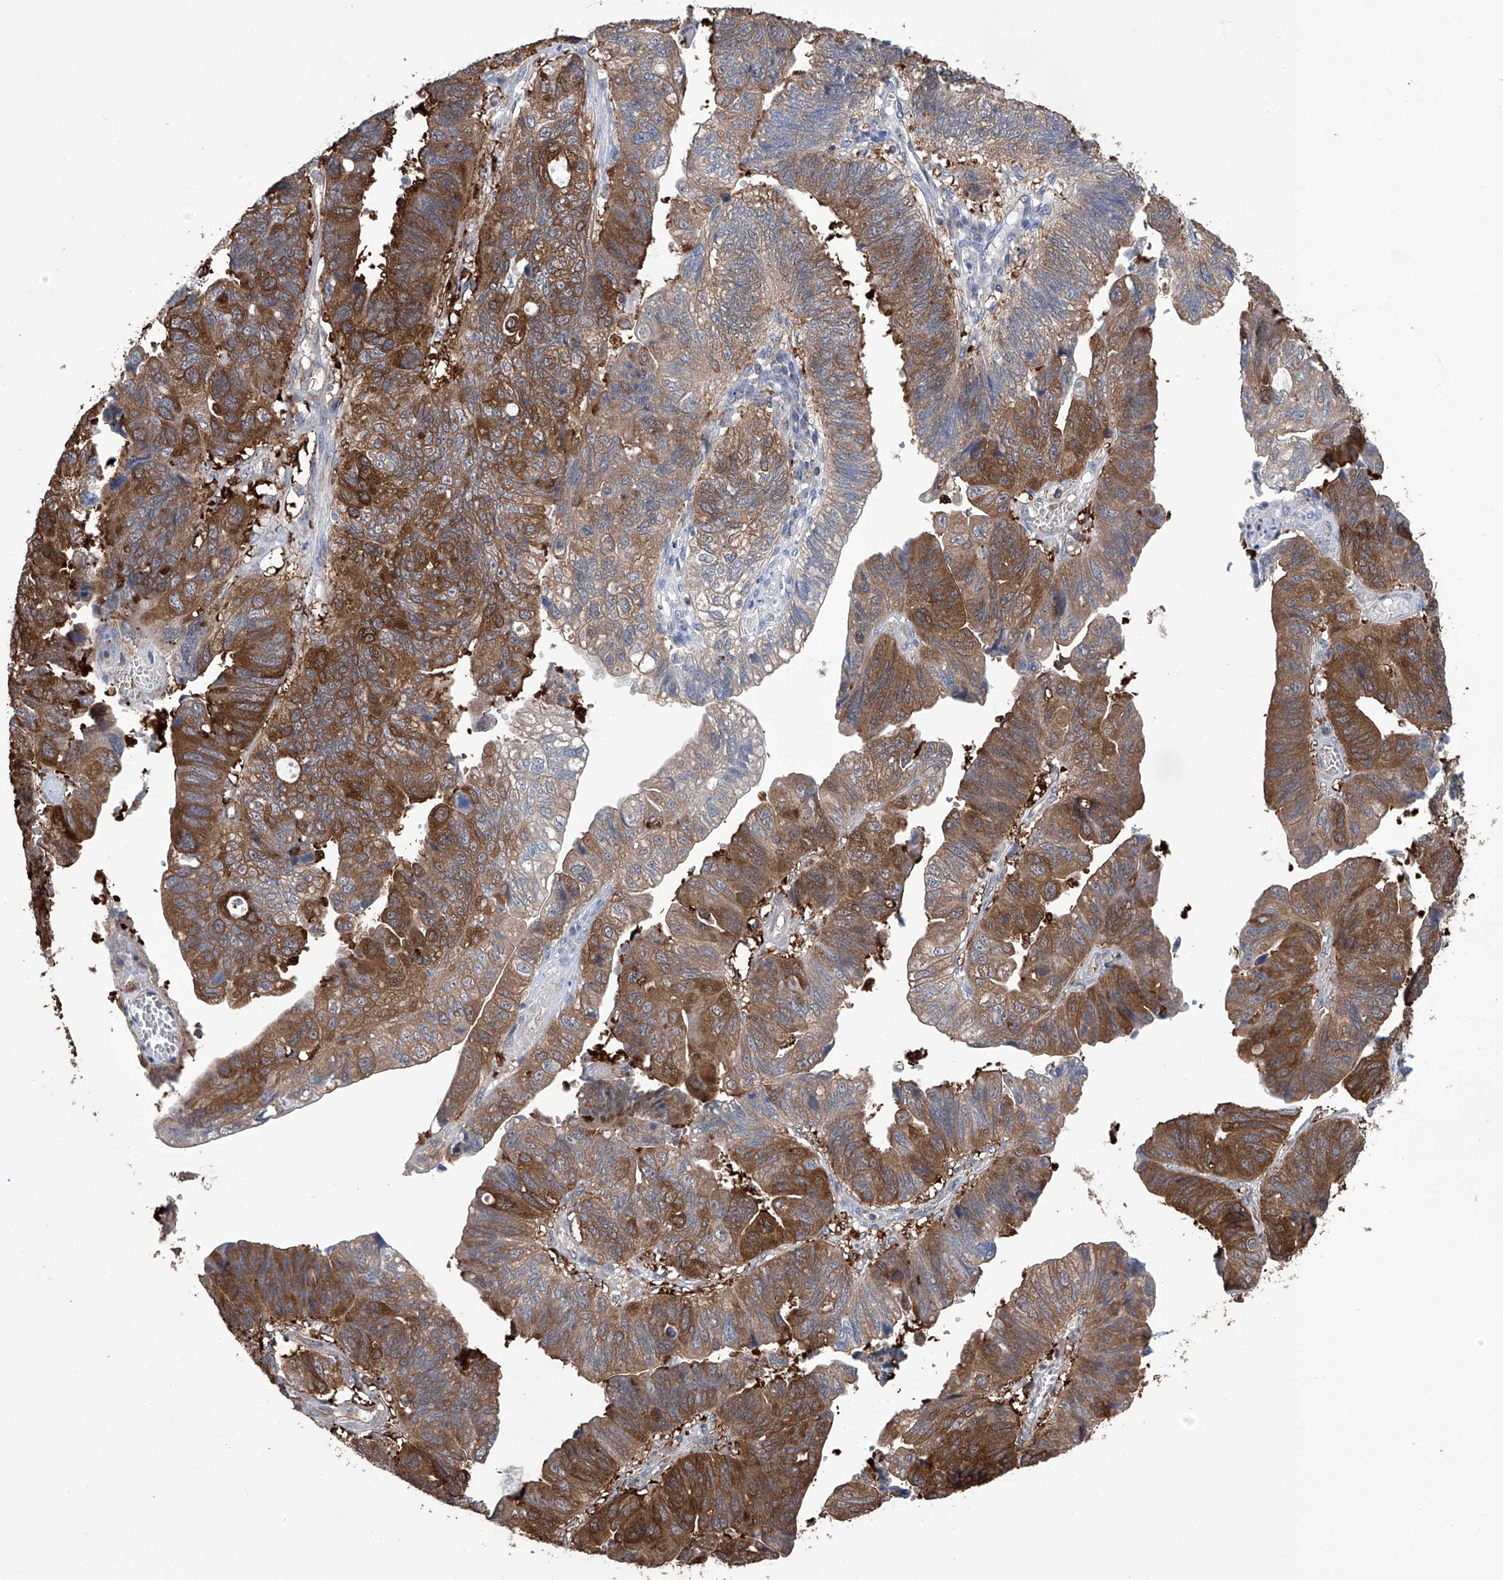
{"staining": {"intensity": "moderate", "quantity": ">75%", "location": "cytoplasmic/membranous"}, "tissue": "stomach cancer", "cell_type": "Tumor cells", "image_type": "cancer", "snomed": [{"axis": "morphology", "description": "Adenocarcinoma, NOS"}, {"axis": "topography", "description": "Stomach"}], "caption": "Protein staining exhibits moderate cytoplasmic/membranous positivity in approximately >75% of tumor cells in stomach adenocarcinoma.", "gene": "NUDT17", "patient": {"sex": "male", "age": 59}}